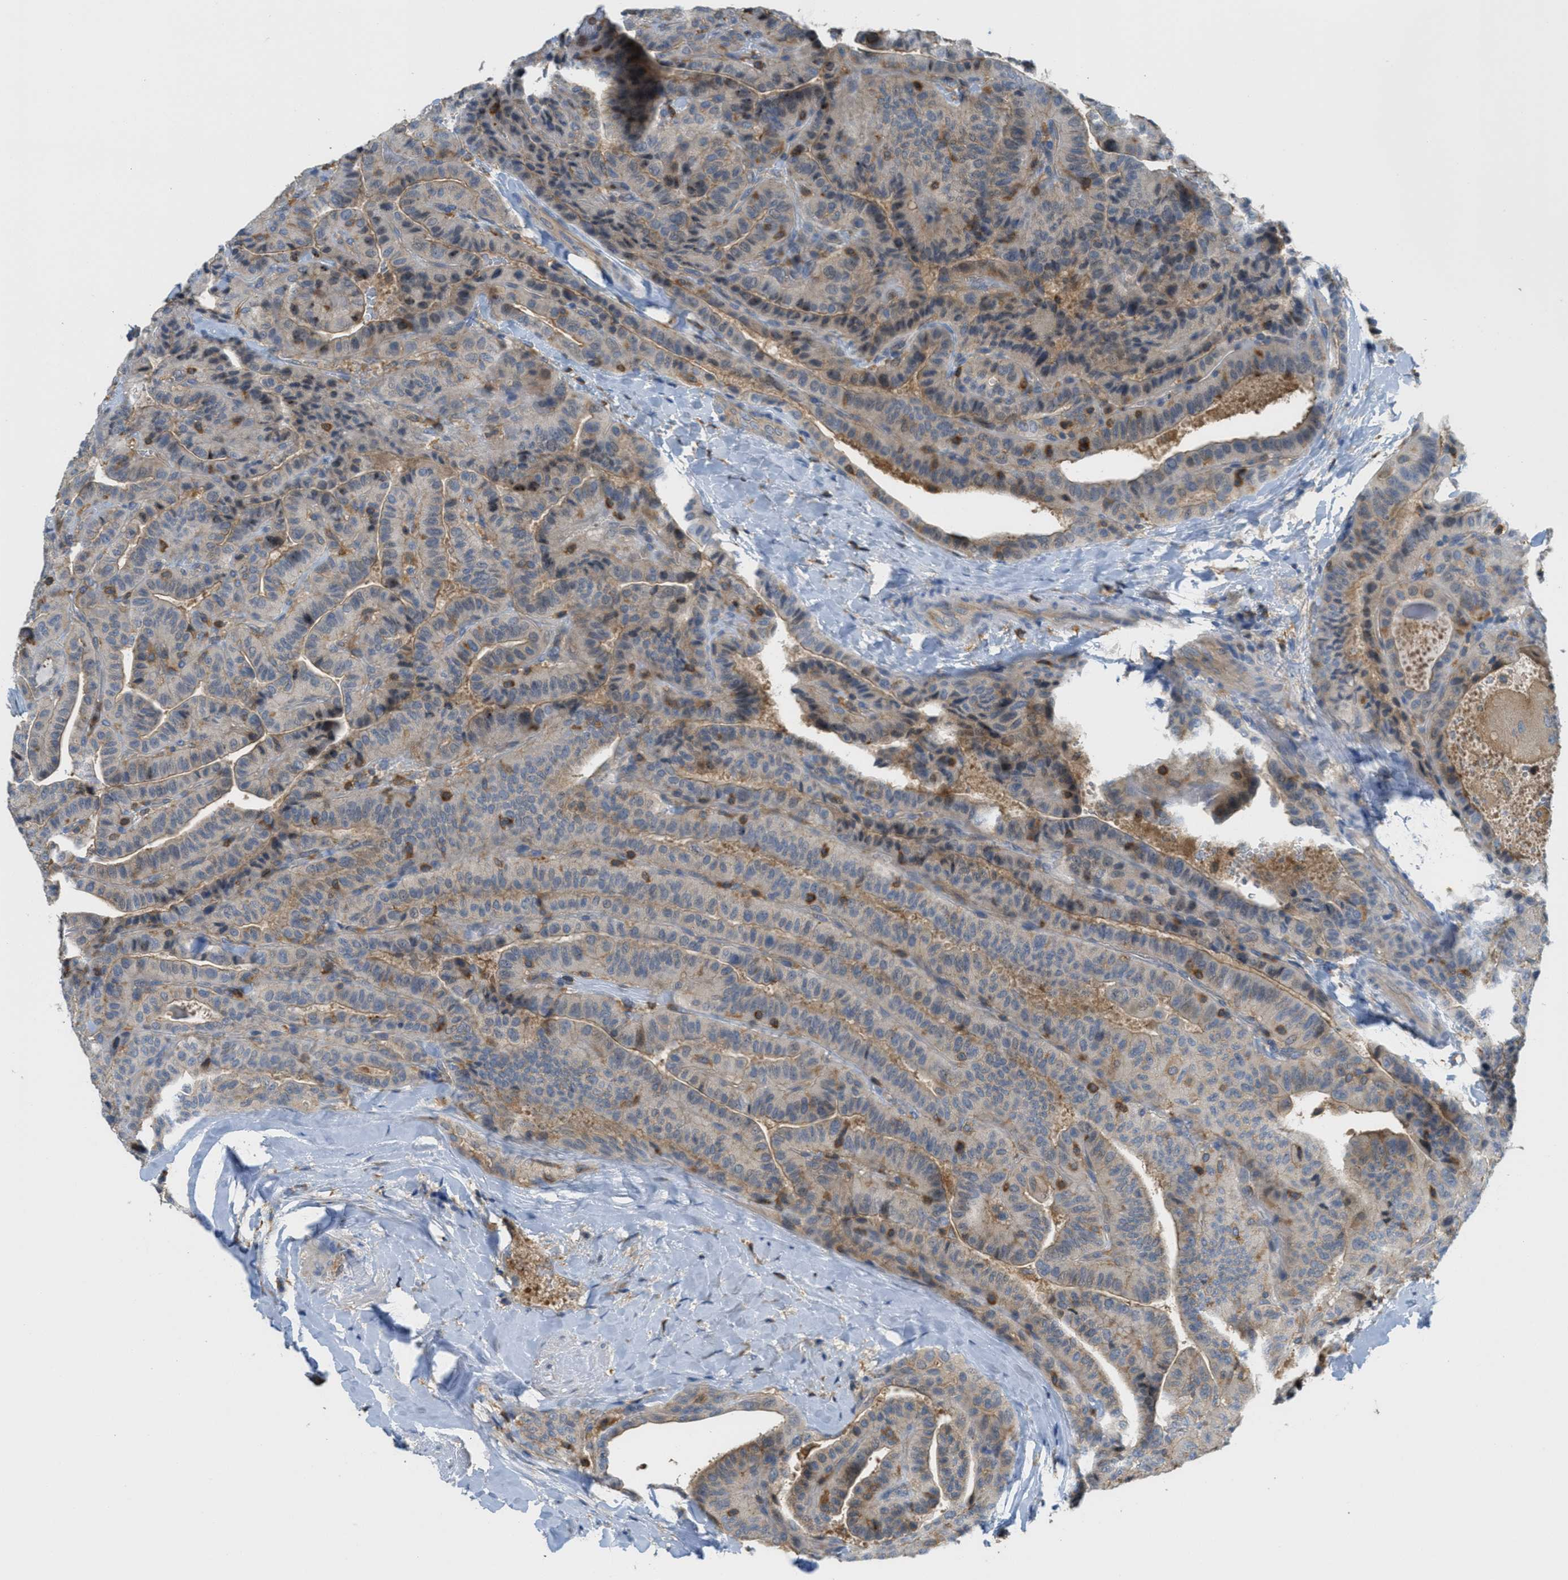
{"staining": {"intensity": "weak", "quantity": "<25%", "location": "cytoplasmic/membranous"}, "tissue": "thyroid cancer", "cell_type": "Tumor cells", "image_type": "cancer", "snomed": [{"axis": "morphology", "description": "Papillary adenocarcinoma, NOS"}, {"axis": "topography", "description": "Thyroid gland"}], "caption": "Immunohistochemistry (IHC) of human thyroid cancer exhibits no positivity in tumor cells.", "gene": "GRIK2", "patient": {"sex": "male", "age": 77}}